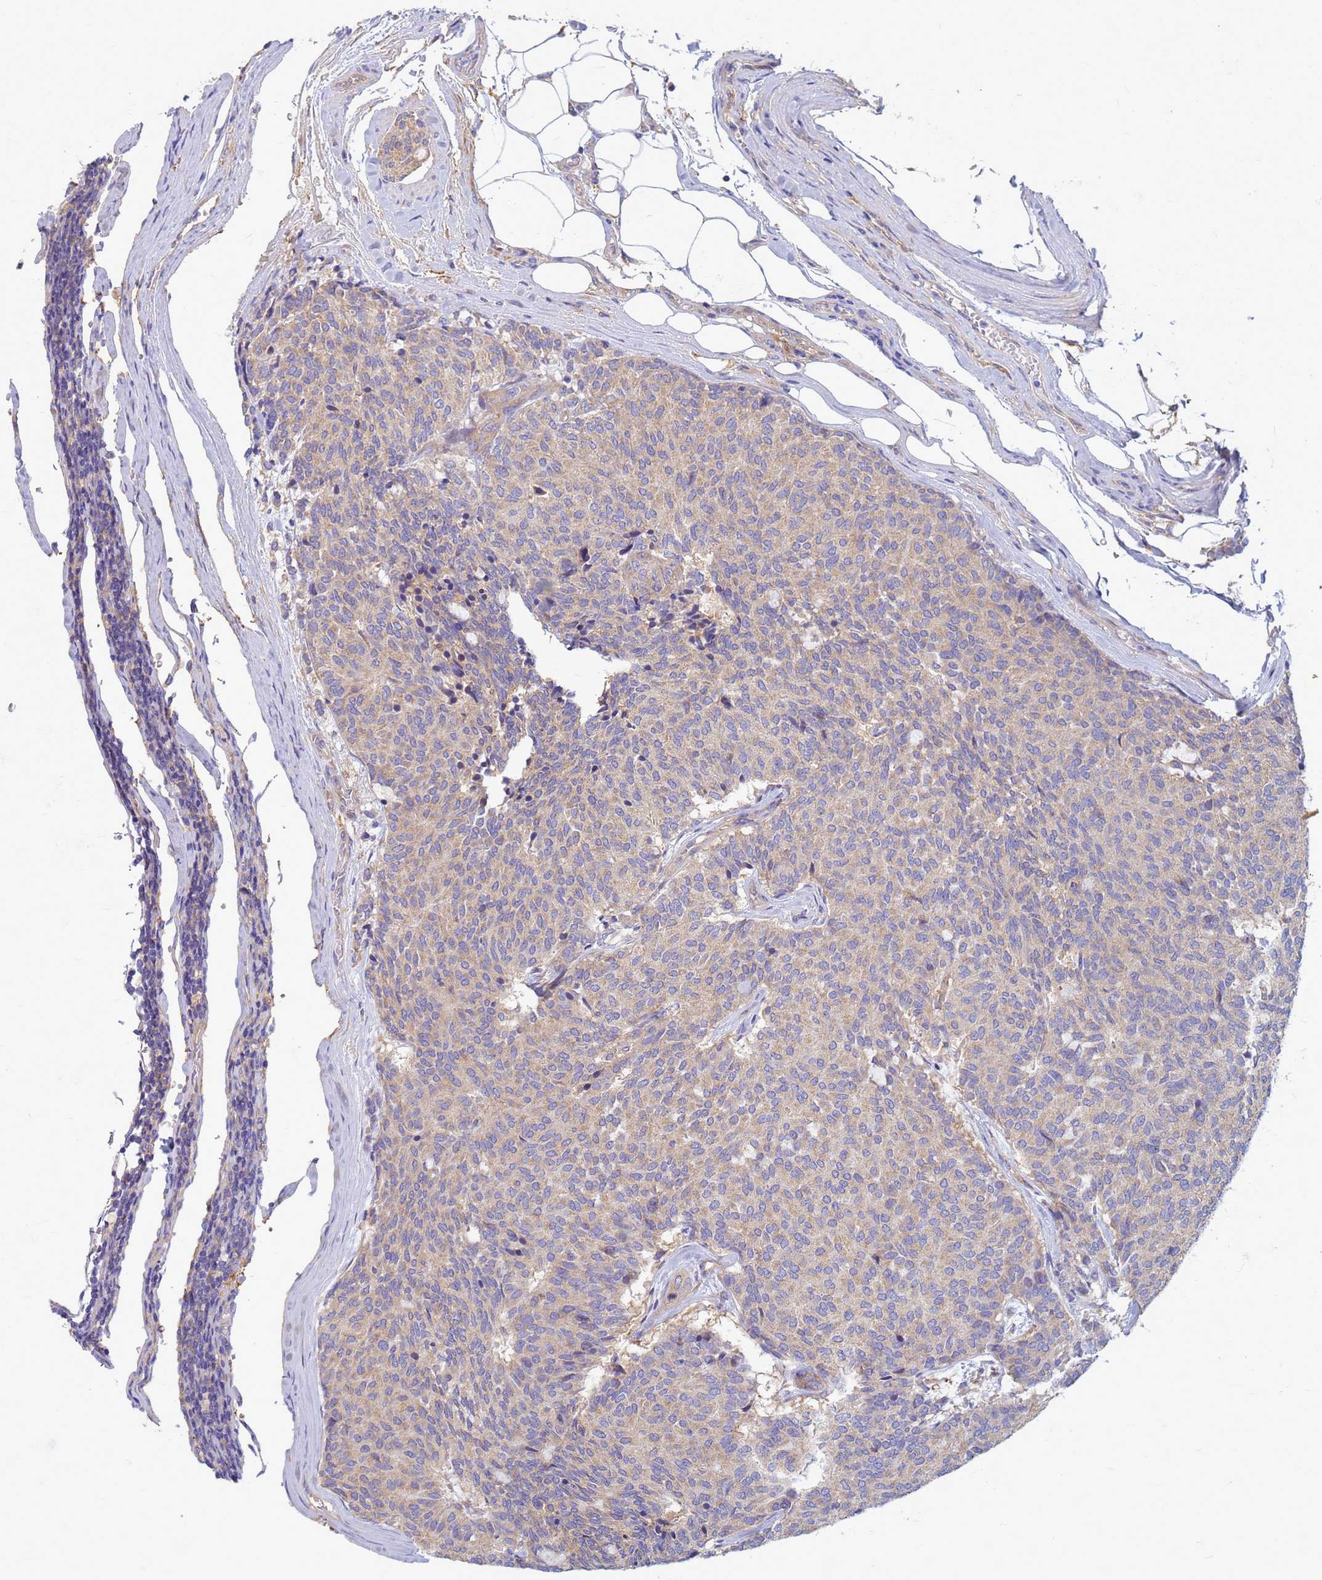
{"staining": {"intensity": "weak", "quantity": ">75%", "location": "cytoplasmic/membranous"}, "tissue": "carcinoid", "cell_type": "Tumor cells", "image_type": "cancer", "snomed": [{"axis": "morphology", "description": "Carcinoid, malignant, NOS"}, {"axis": "topography", "description": "Pancreas"}], "caption": "The histopathology image demonstrates a brown stain indicating the presence of a protein in the cytoplasmic/membranous of tumor cells in carcinoid.", "gene": "EEA1", "patient": {"sex": "female", "age": 54}}